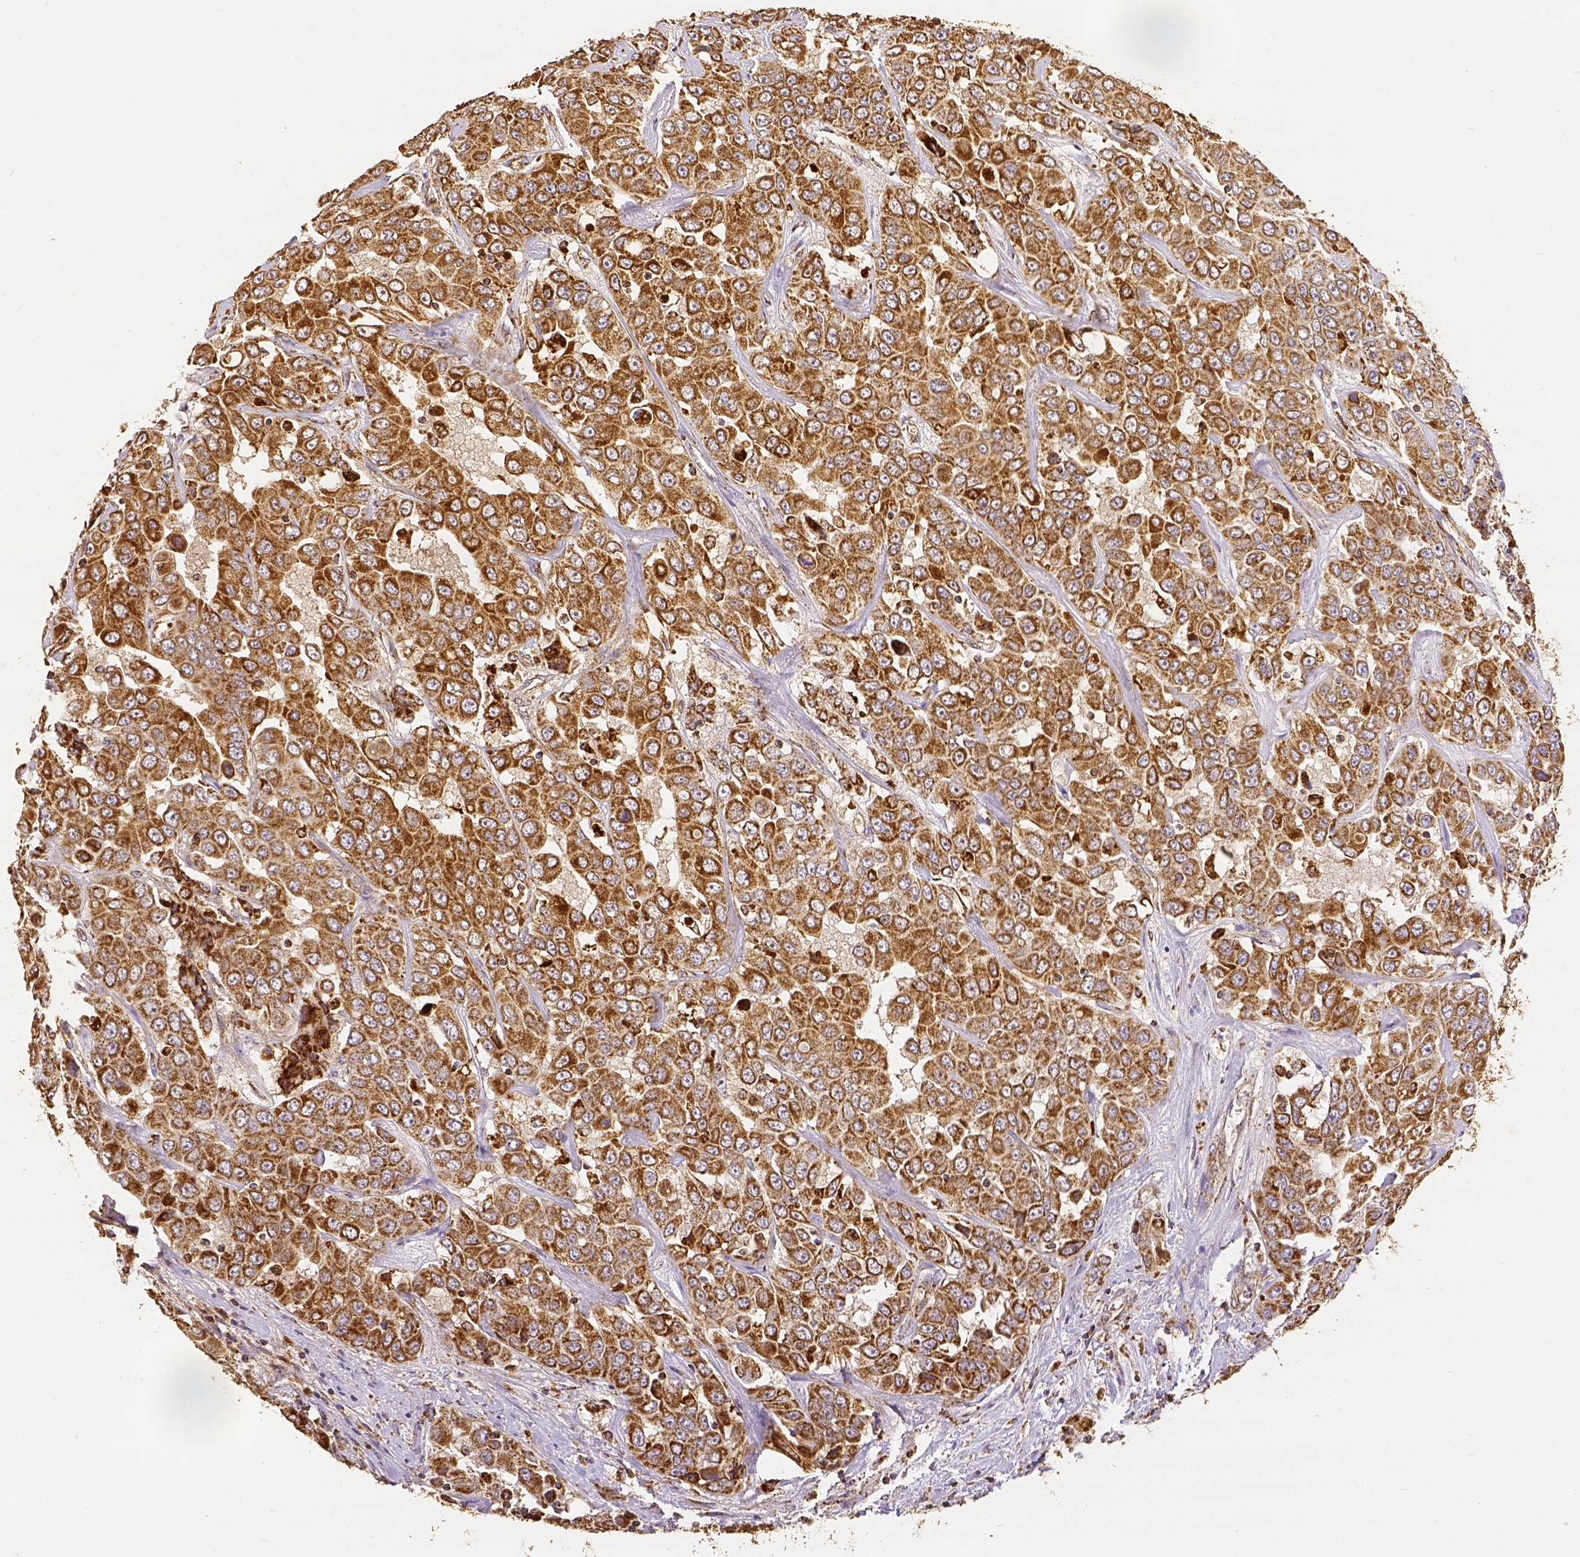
{"staining": {"intensity": "moderate", "quantity": ">75%", "location": "cytoplasmic/membranous"}, "tissue": "liver cancer", "cell_type": "Tumor cells", "image_type": "cancer", "snomed": [{"axis": "morphology", "description": "Cholangiocarcinoma"}, {"axis": "topography", "description": "Liver"}], "caption": "Approximately >75% of tumor cells in liver cholangiocarcinoma demonstrate moderate cytoplasmic/membranous protein expression as visualized by brown immunohistochemical staining.", "gene": "SDHB", "patient": {"sex": "female", "age": 52}}